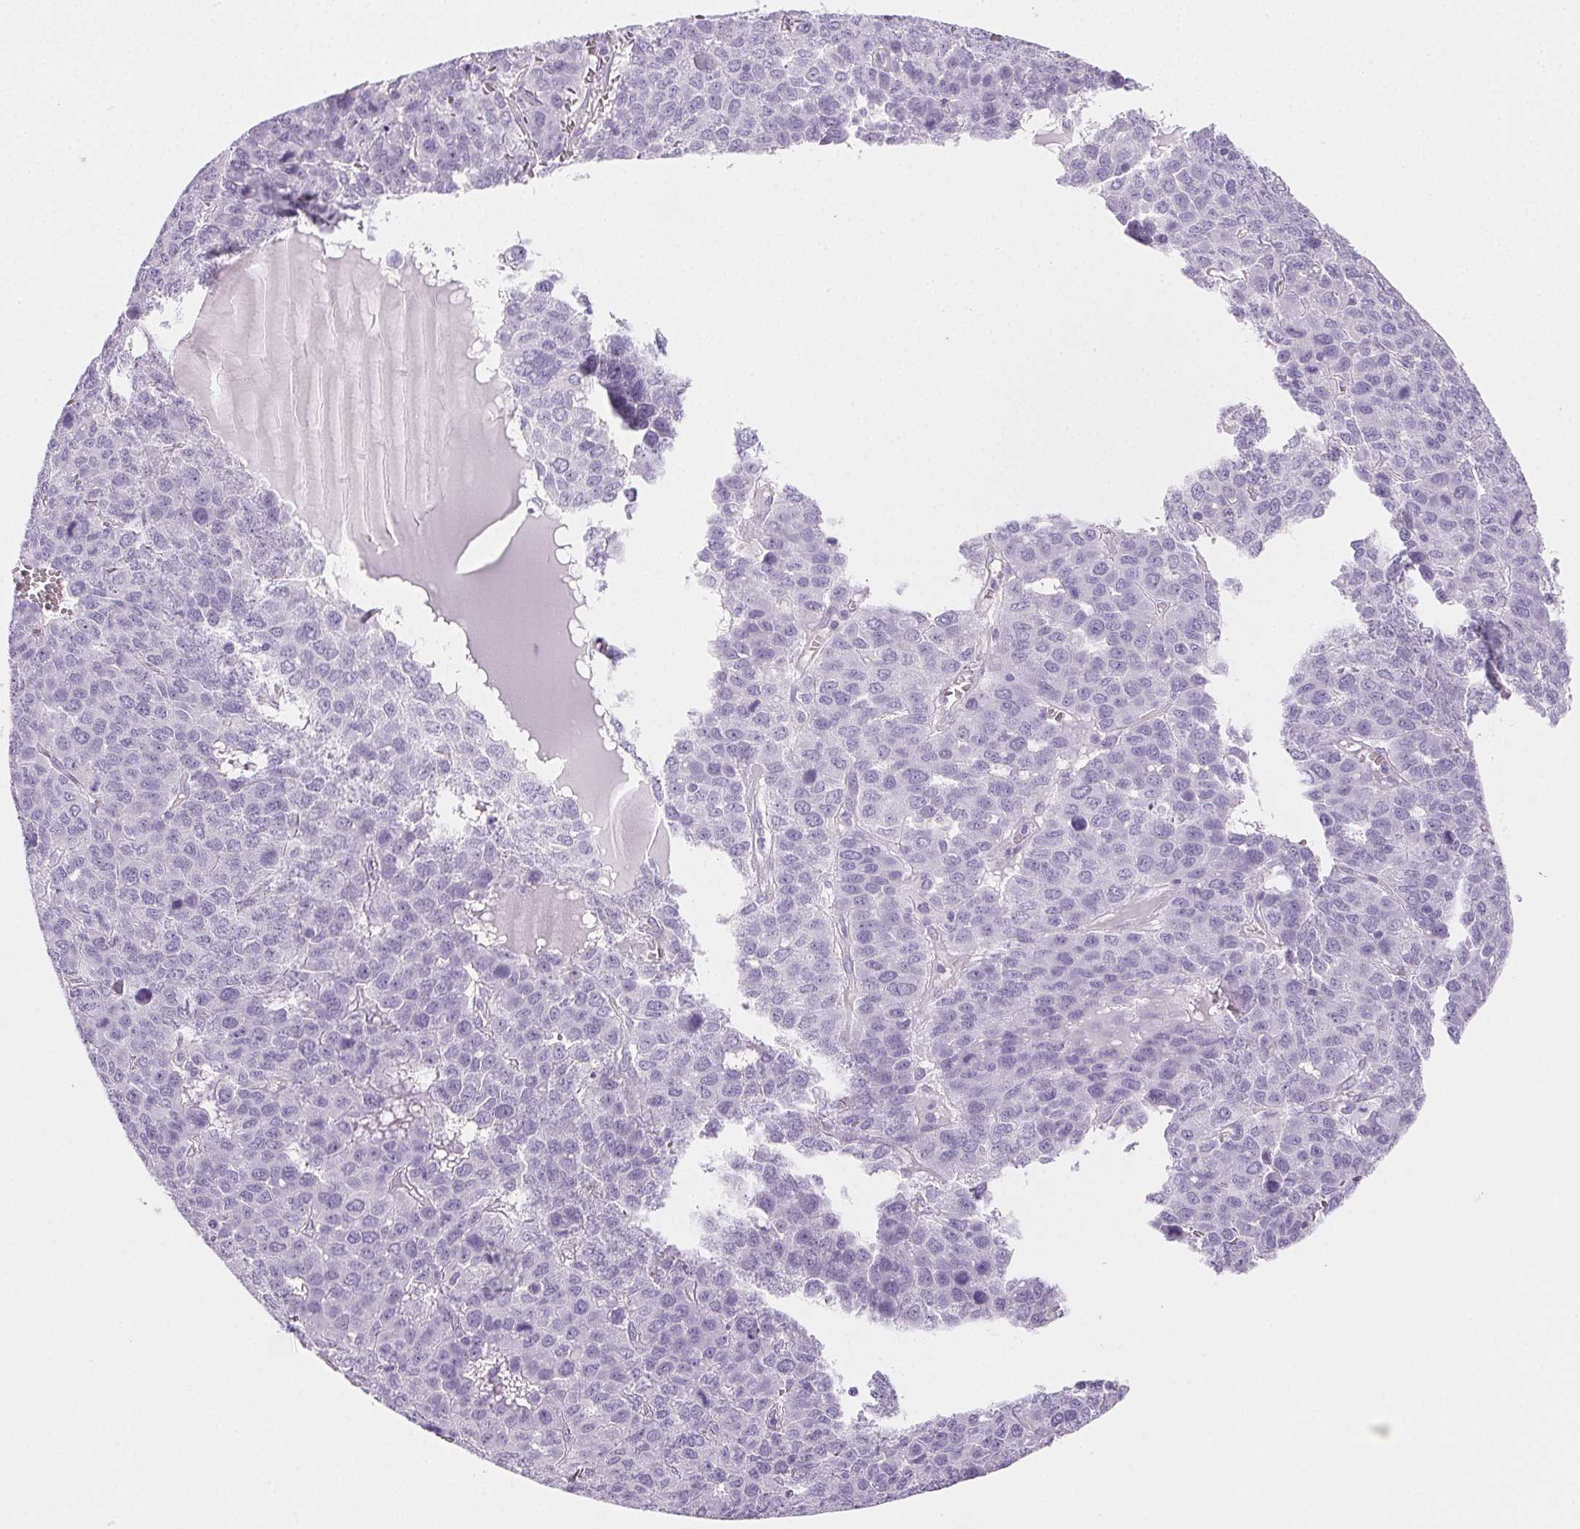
{"staining": {"intensity": "negative", "quantity": "none", "location": "none"}, "tissue": "liver cancer", "cell_type": "Tumor cells", "image_type": "cancer", "snomed": [{"axis": "morphology", "description": "Carcinoma, Hepatocellular, NOS"}, {"axis": "topography", "description": "Liver"}], "caption": "DAB immunohistochemical staining of human liver hepatocellular carcinoma shows no significant staining in tumor cells. The staining was performed using DAB (3,3'-diaminobenzidine) to visualize the protein expression in brown, while the nuclei were stained in blue with hematoxylin (Magnification: 20x).", "gene": "PRSS3", "patient": {"sex": "male", "age": 69}}